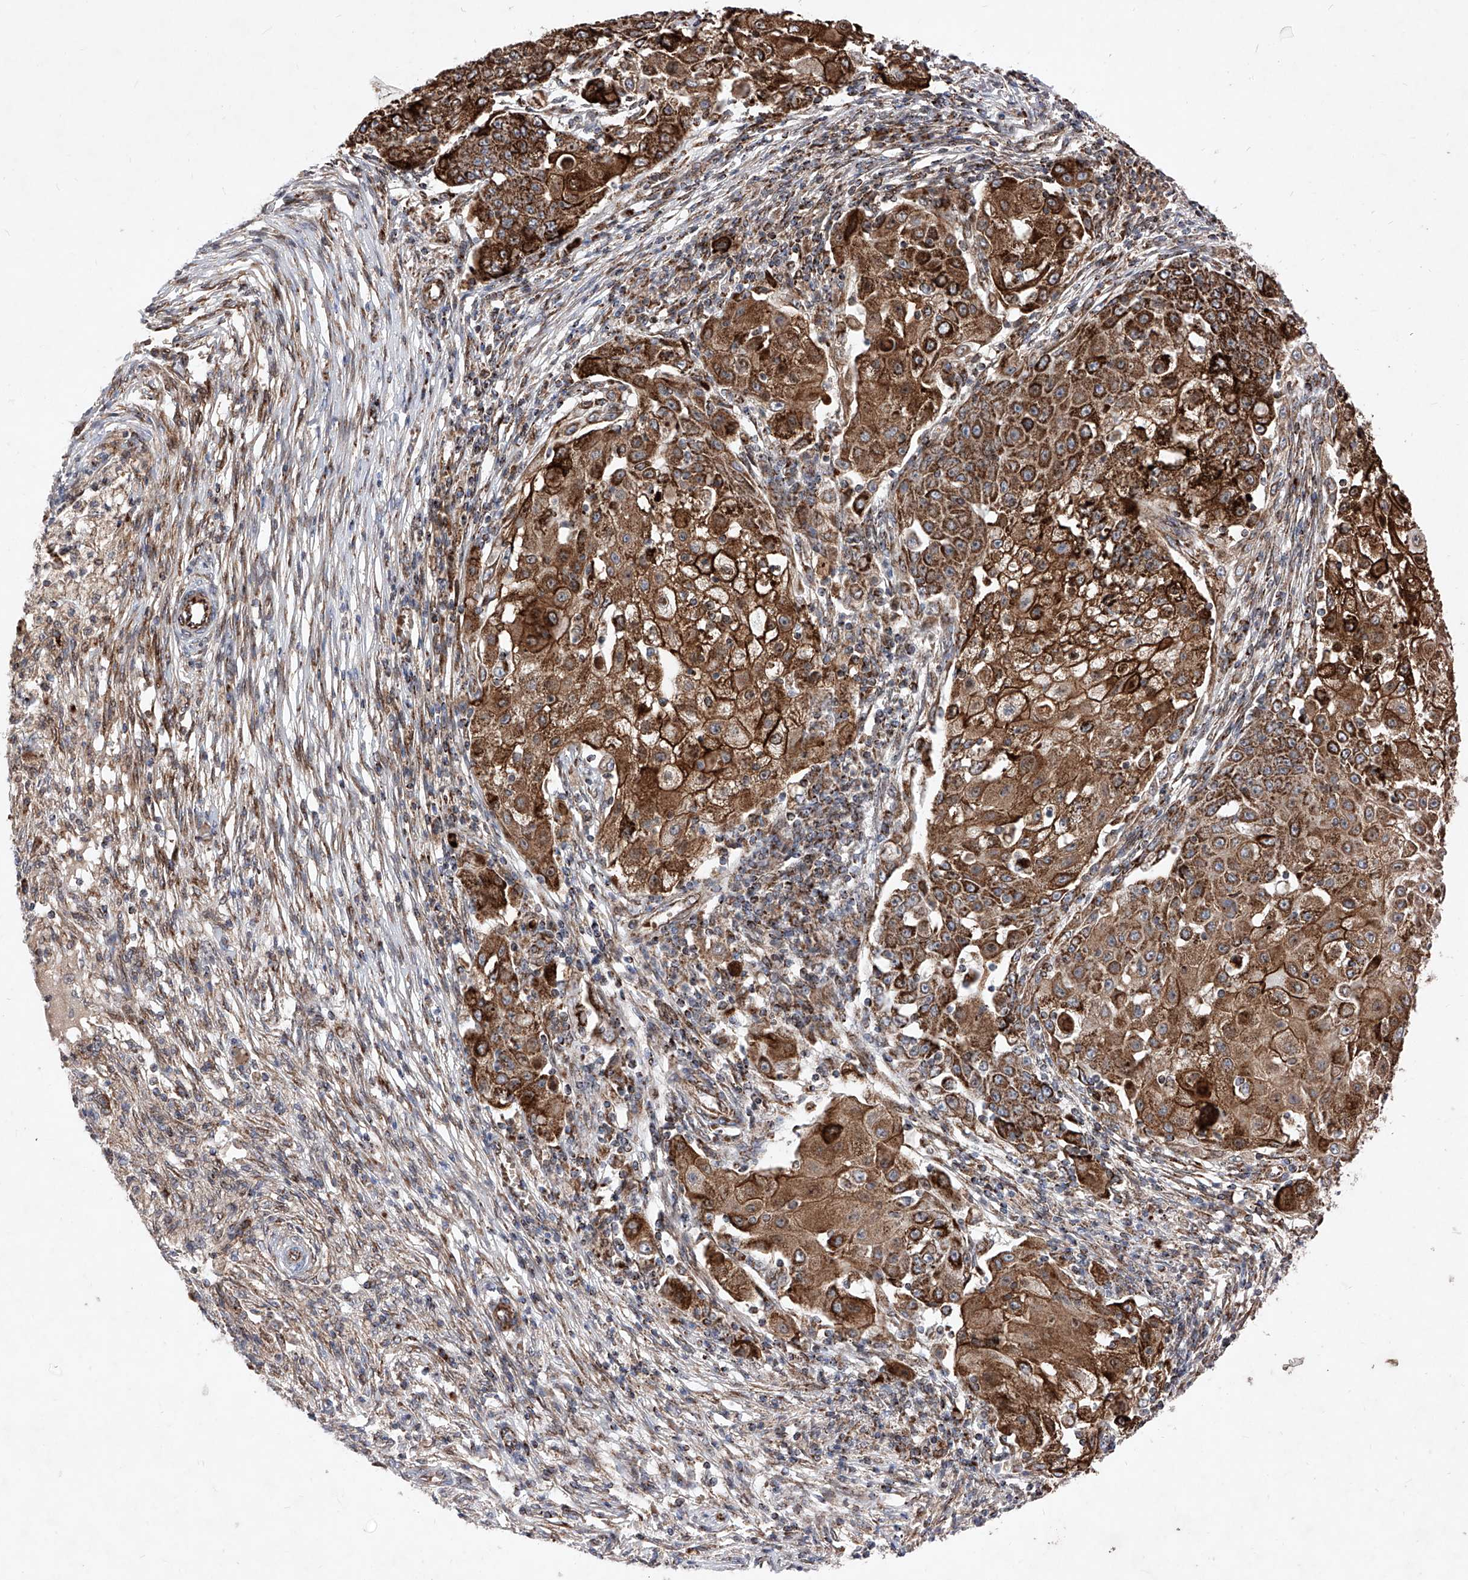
{"staining": {"intensity": "strong", "quantity": ">75%", "location": "cytoplasmic/membranous"}, "tissue": "ovarian cancer", "cell_type": "Tumor cells", "image_type": "cancer", "snomed": [{"axis": "morphology", "description": "Carcinoma, endometroid"}, {"axis": "topography", "description": "Ovary"}], "caption": "Immunohistochemical staining of human endometroid carcinoma (ovarian) displays high levels of strong cytoplasmic/membranous expression in approximately >75% of tumor cells. The protein is shown in brown color, while the nuclei are stained blue.", "gene": "SEMA6A", "patient": {"sex": "female", "age": 42}}